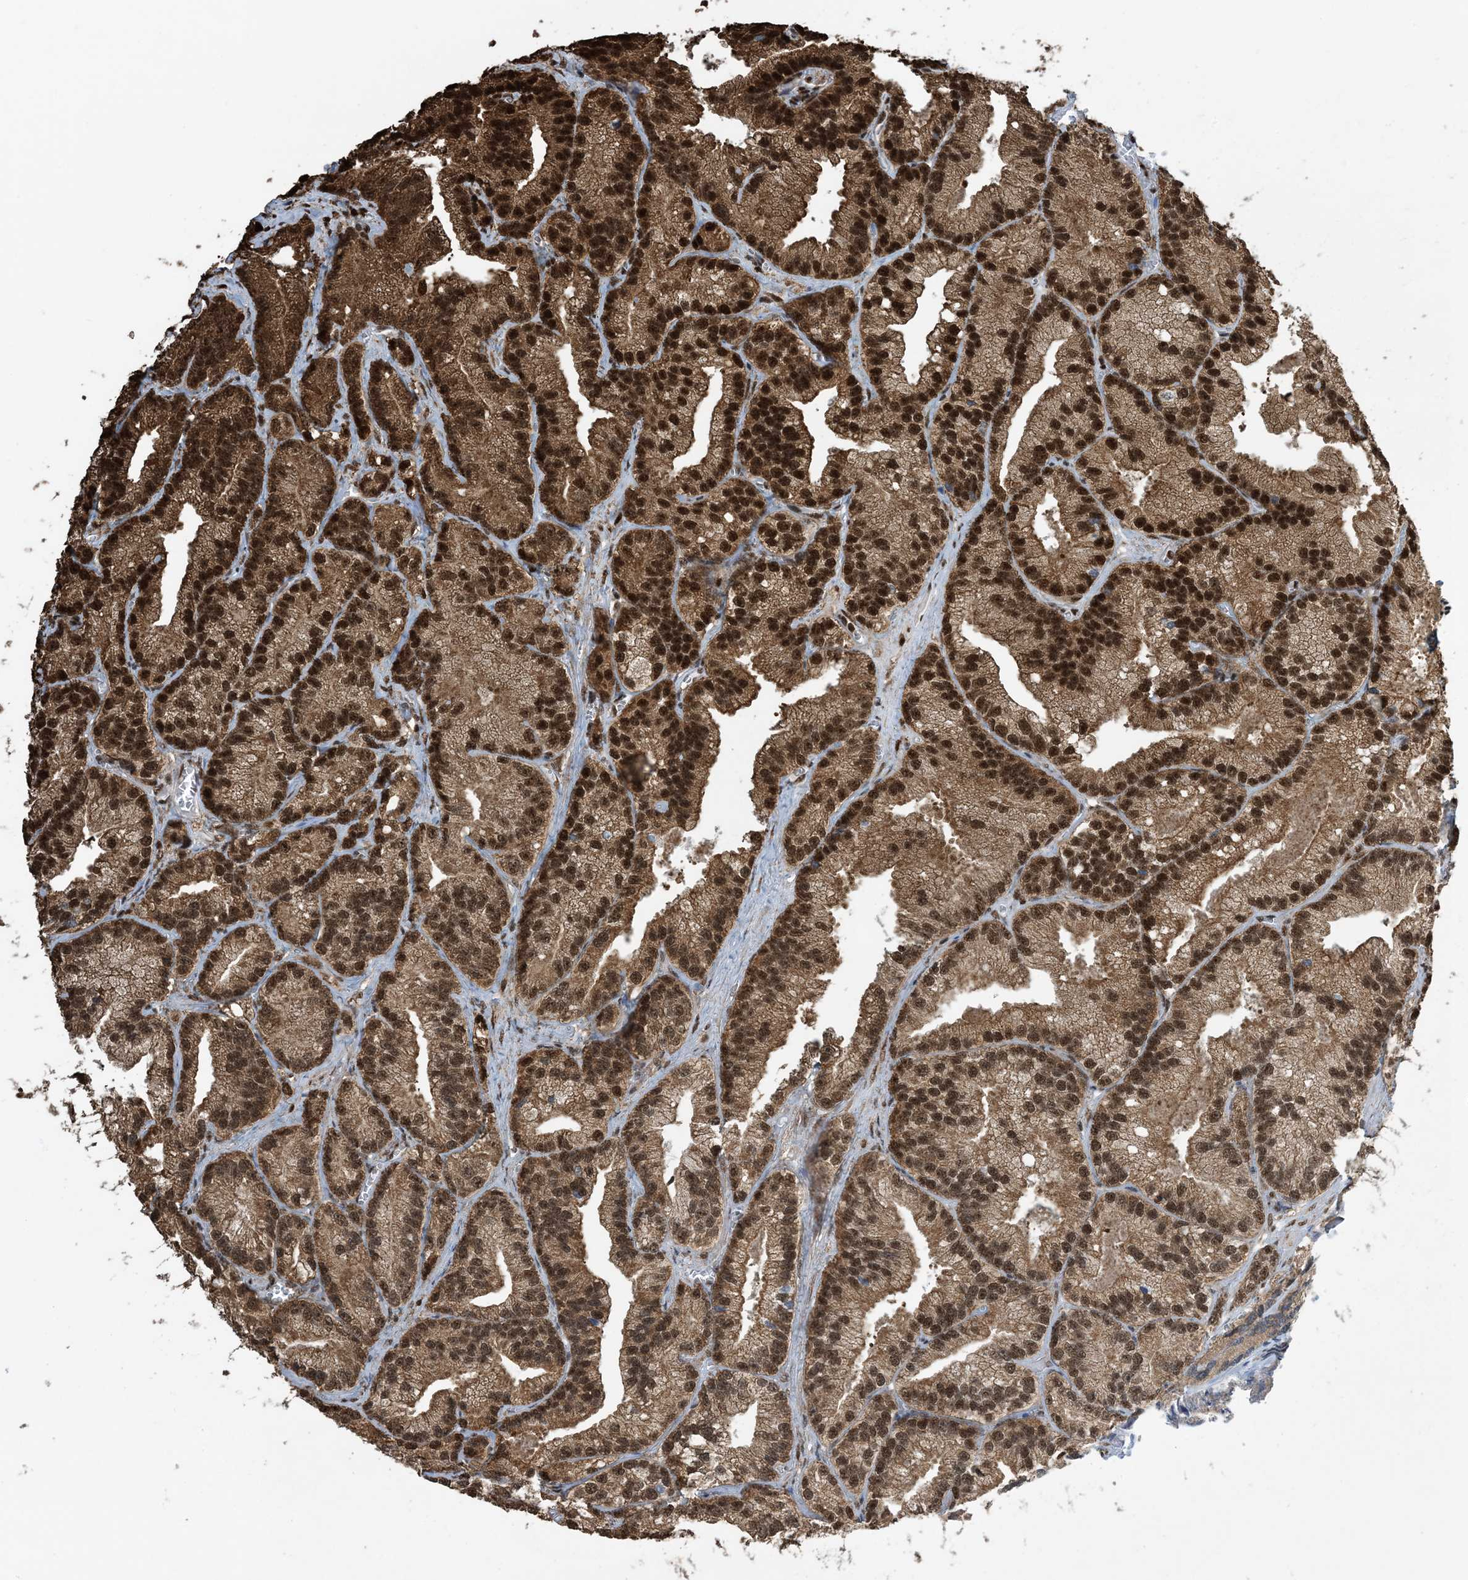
{"staining": {"intensity": "strong", "quantity": ">75%", "location": "cytoplasmic/membranous,nuclear"}, "tissue": "prostate cancer", "cell_type": "Tumor cells", "image_type": "cancer", "snomed": [{"axis": "morphology", "description": "Adenocarcinoma, Low grade"}, {"axis": "topography", "description": "Prostate"}], "caption": "IHC micrograph of neoplastic tissue: prostate cancer (adenocarcinoma (low-grade)) stained using immunohistochemistry (IHC) reveals high levels of strong protein expression localized specifically in the cytoplasmic/membranous and nuclear of tumor cells, appearing as a cytoplasmic/membranous and nuclear brown color.", "gene": "HSPA1A", "patient": {"sex": "male", "age": 89}}